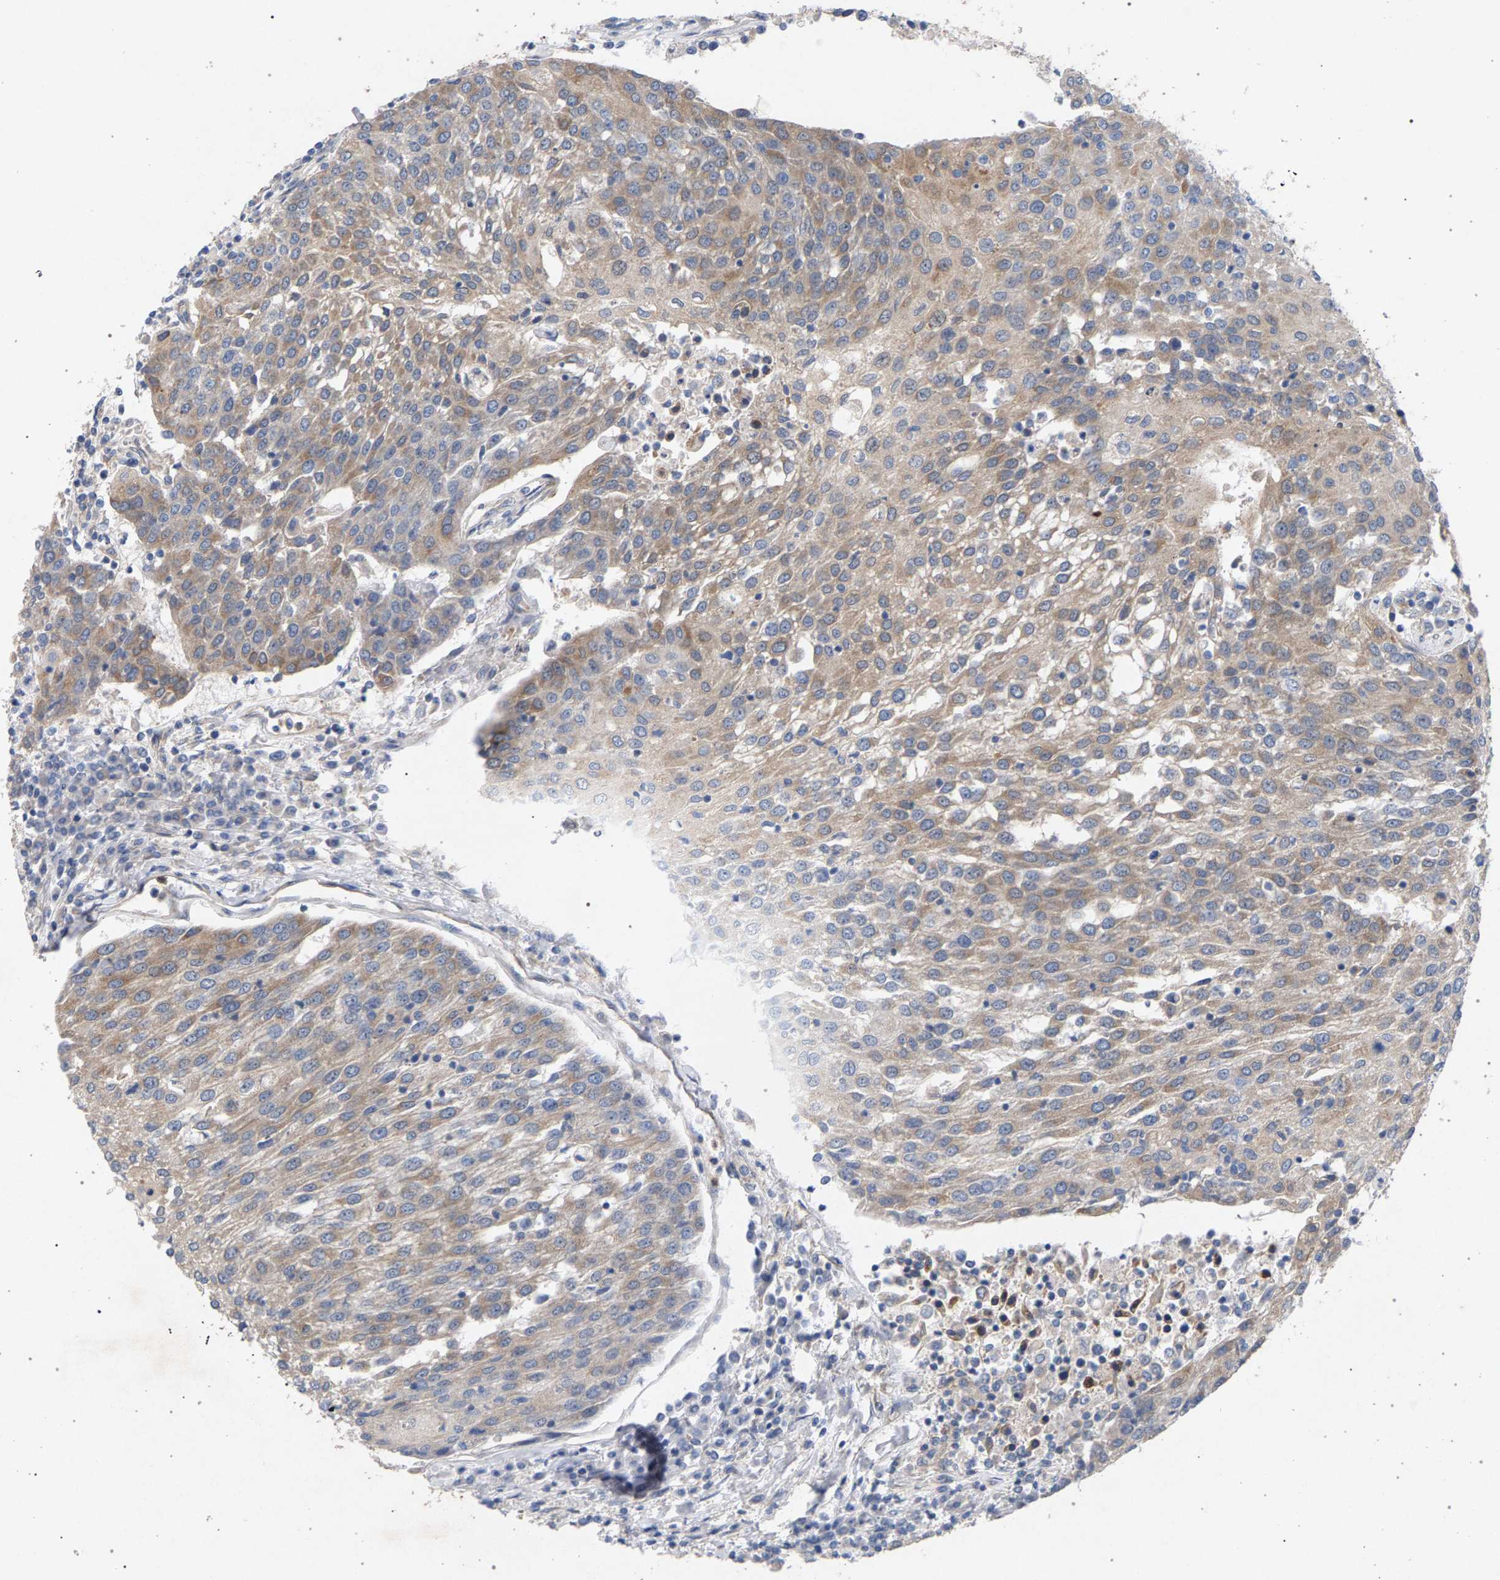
{"staining": {"intensity": "moderate", "quantity": ">75%", "location": "cytoplasmic/membranous"}, "tissue": "urothelial cancer", "cell_type": "Tumor cells", "image_type": "cancer", "snomed": [{"axis": "morphology", "description": "Urothelial carcinoma, High grade"}, {"axis": "topography", "description": "Urinary bladder"}], "caption": "High-grade urothelial carcinoma stained with a protein marker demonstrates moderate staining in tumor cells.", "gene": "MAMDC2", "patient": {"sex": "female", "age": 85}}